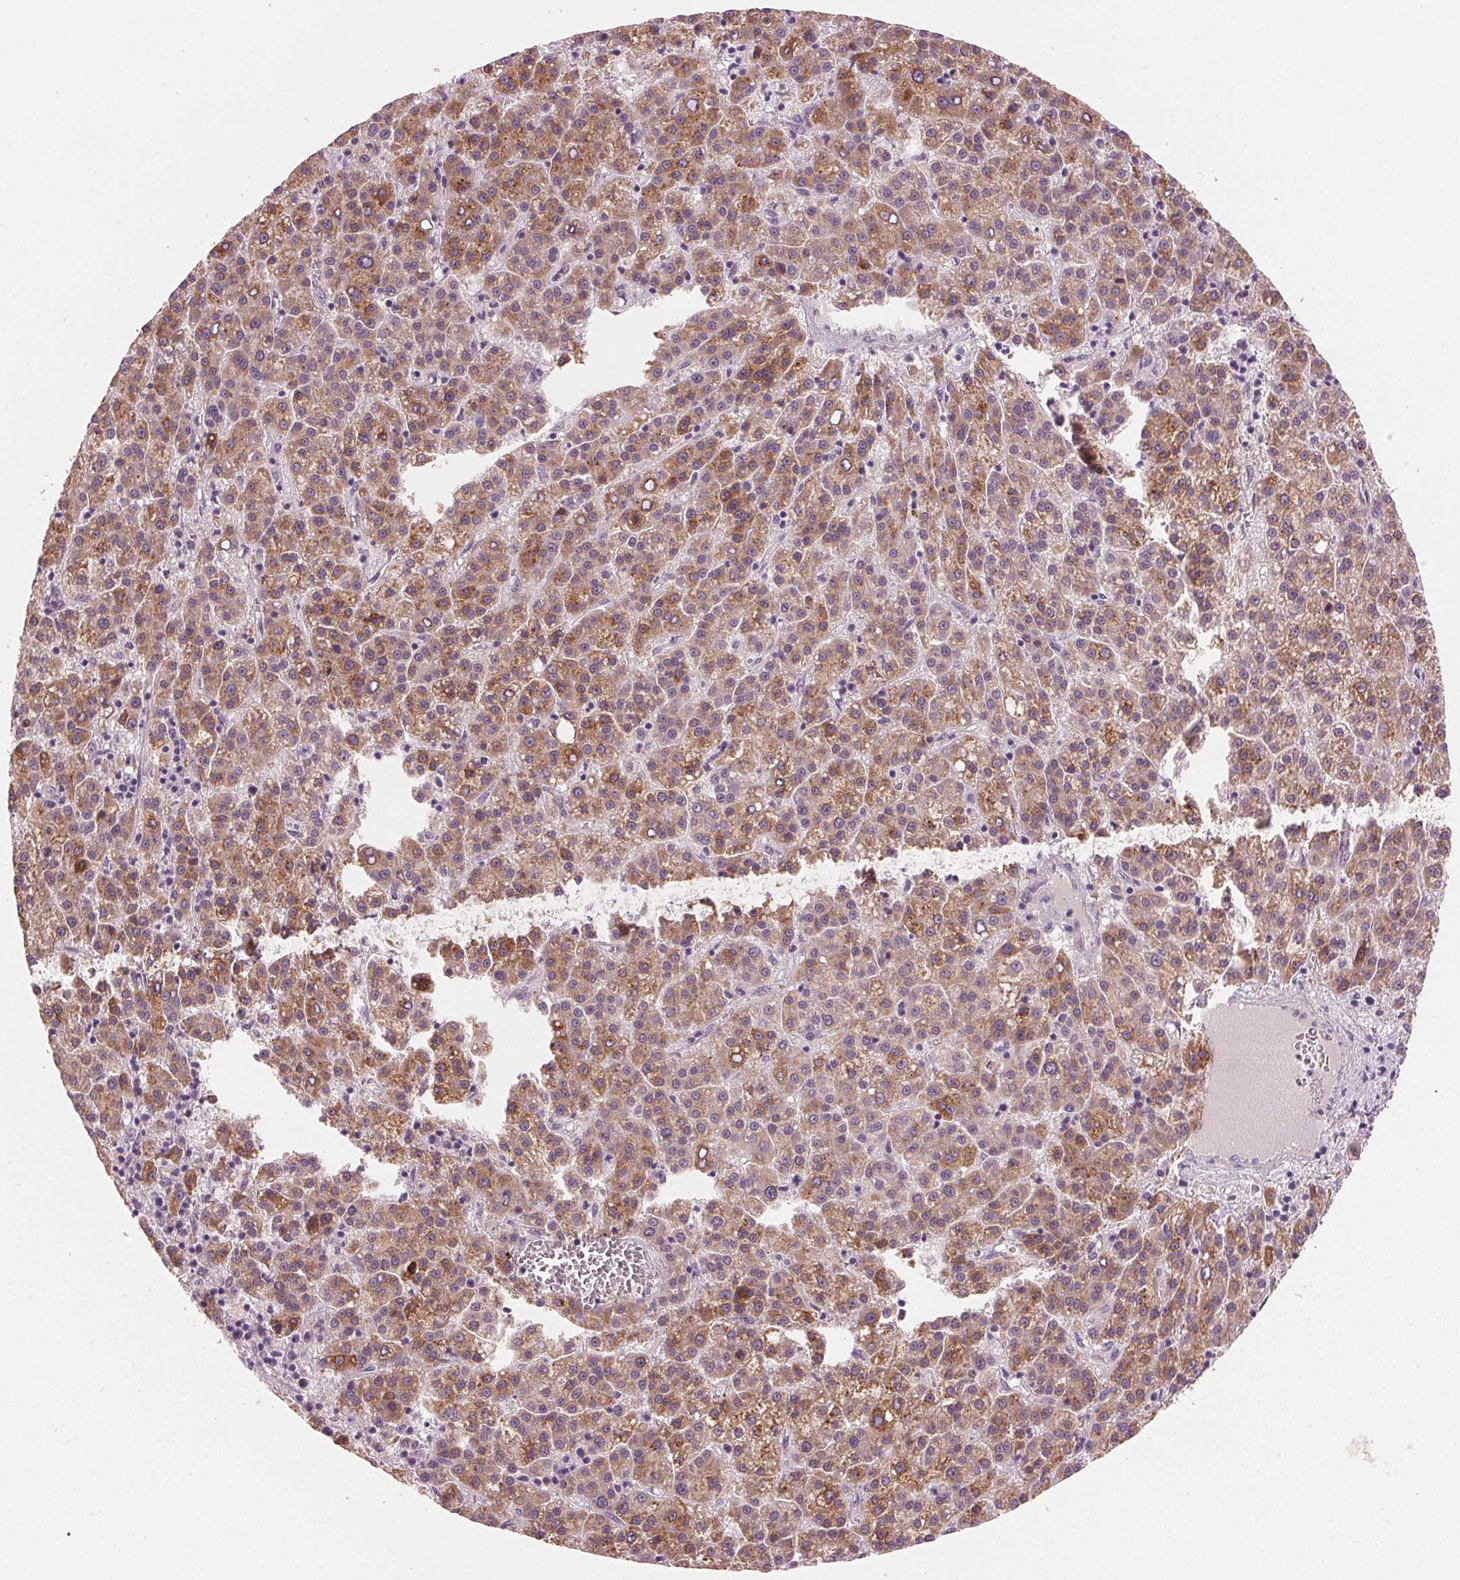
{"staining": {"intensity": "moderate", "quantity": ">75%", "location": "cytoplasmic/membranous"}, "tissue": "liver cancer", "cell_type": "Tumor cells", "image_type": "cancer", "snomed": [{"axis": "morphology", "description": "Carcinoma, Hepatocellular, NOS"}, {"axis": "topography", "description": "Liver"}], "caption": "Immunohistochemistry (IHC) micrograph of liver hepatocellular carcinoma stained for a protein (brown), which displays medium levels of moderate cytoplasmic/membranous staining in about >75% of tumor cells.", "gene": "PRAP1", "patient": {"sex": "female", "age": 58}}